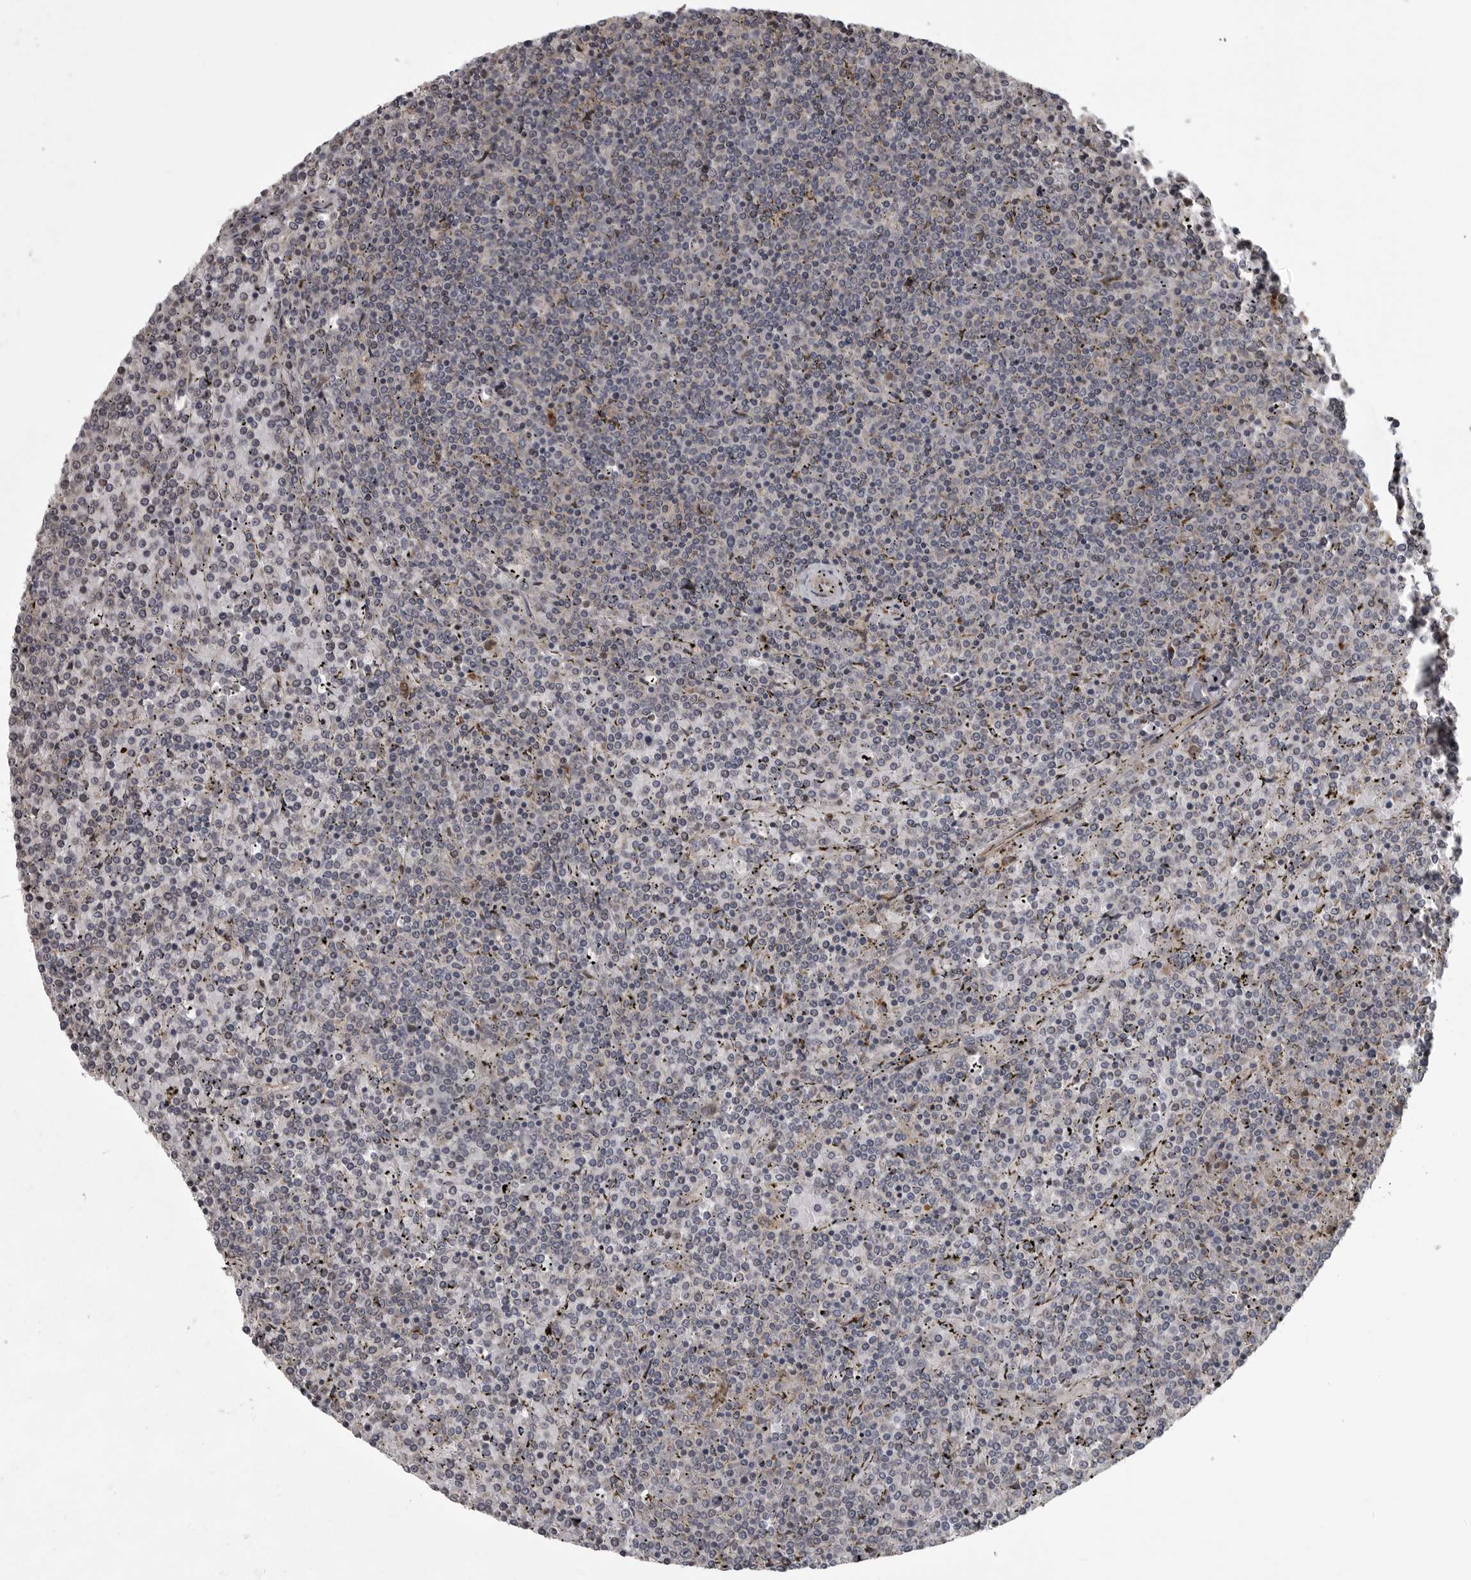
{"staining": {"intensity": "negative", "quantity": "none", "location": "none"}, "tissue": "lymphoma", "cell_type": "Tumor cells", "image_type": "cancer", "snomed": [{"axis": "morphology", "description": "Malignant lymphoma, non-Hodgkin's type, Low grade"}, {"axis": "topography", "description": "Spleen"}], "caption": "This is an immunohistochemistry histopathology image of human low-grade malignant lymphoma, non-Hodgkin's type. There is no expression in tumor cells.", "gene": "ZNRF1", "patient": {"sex": "female", "age": 19}}